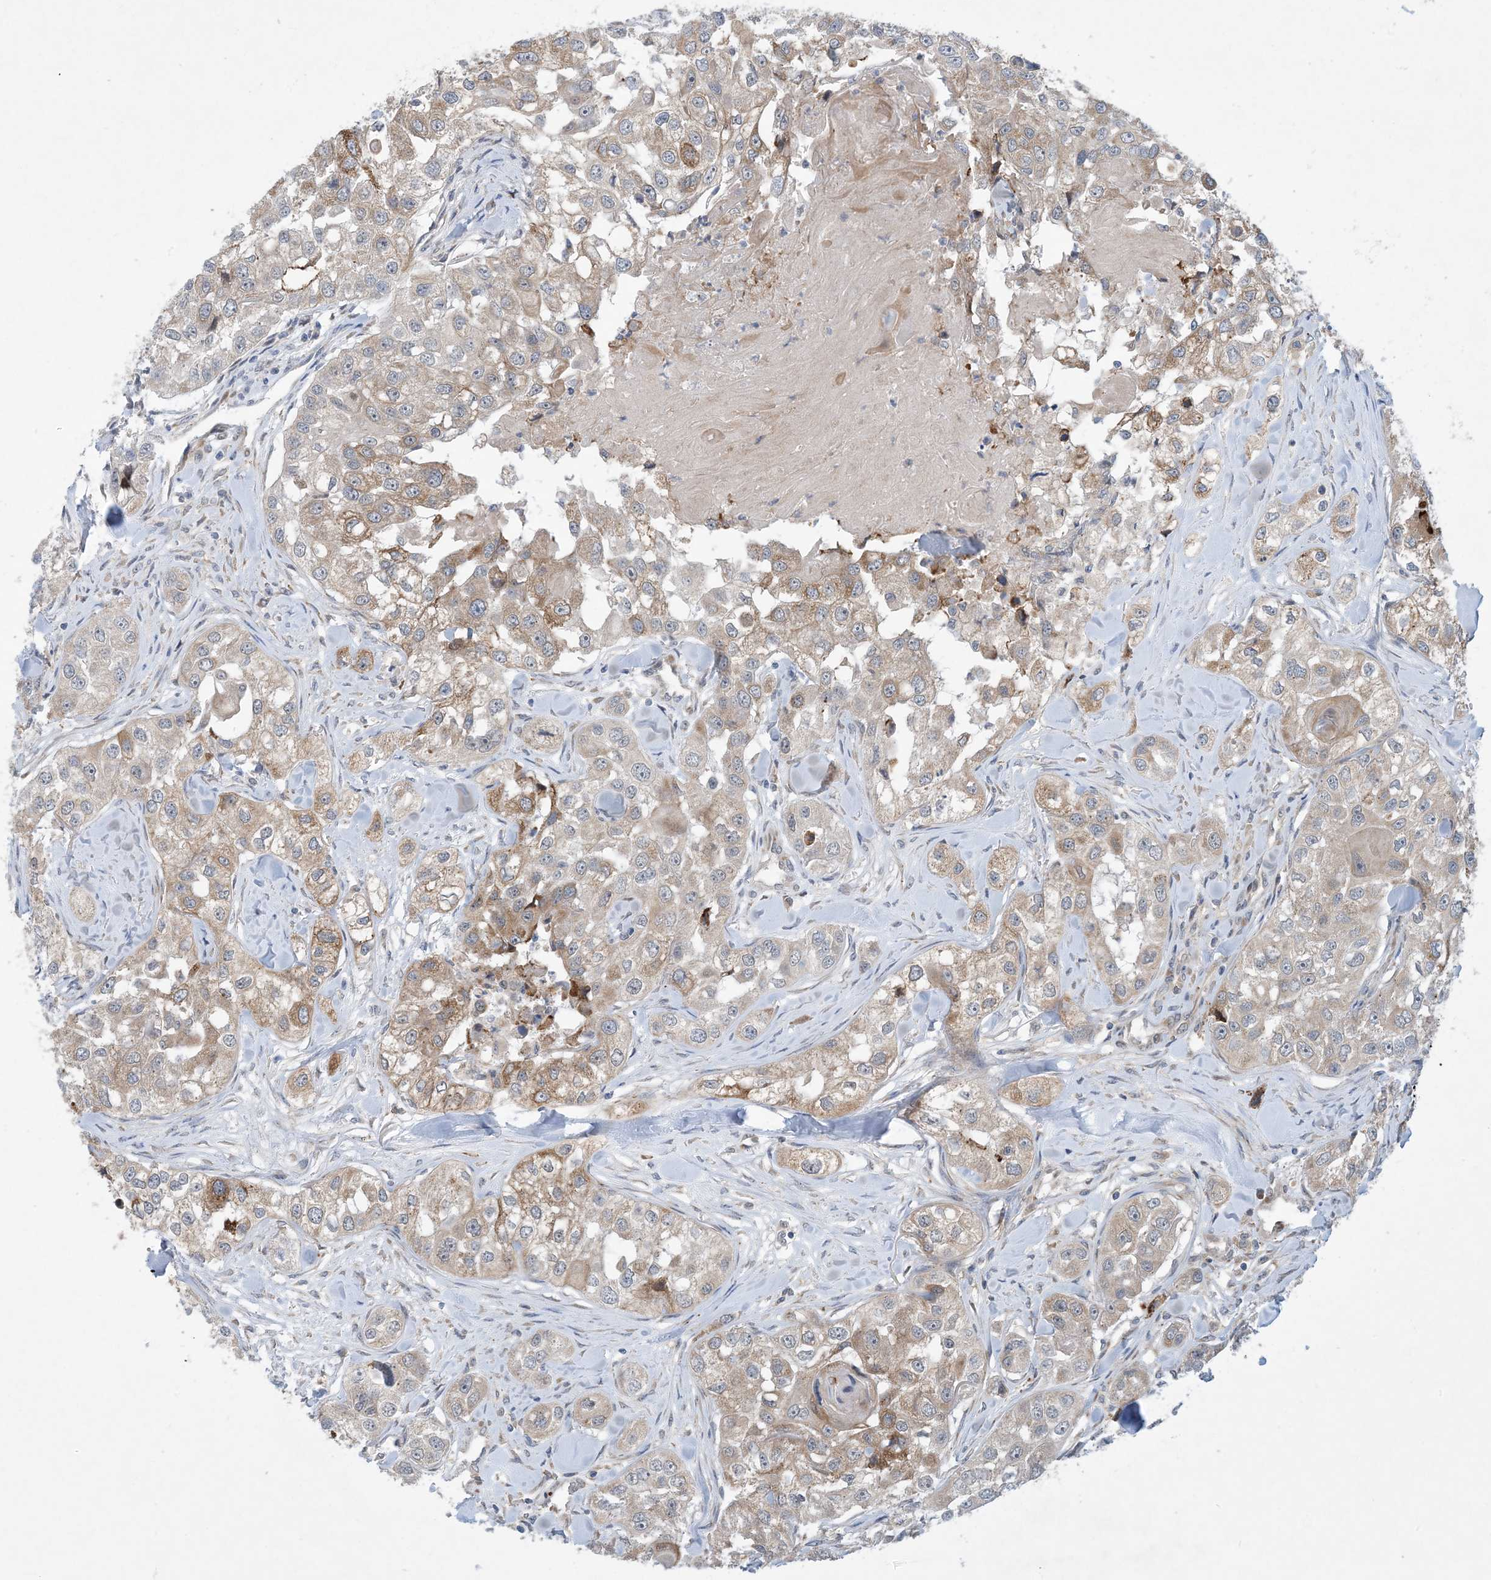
{"staining": {"intensity": "moderate", "quantity": "<25%", "location": "cytoplasmic/membranous"}, "tissue": "head and neck cancer", "cell_type": "Tumor cells", "image_type": "cancer", "snomed": [{"axis": "morphology", "description": "Normal tissue, NOS"}, {"axis": "morphology", "description": "Squamous cell carcinoma, NOS"}, {"axis": "topography", "description": "Skeletal muscle"}, {"axis": "topography", "description": "Head-Neck"}], "caption": "High-power microscopy captured an immunohistochemistry (IHC) micrograph of head and neck cancer, revealing moderate cytoplasmic/membranous positivity in approximately <25% of tumor cells.", "gene": "PHOSPHO2", "patient": {"sex": "male", "age": 51}}